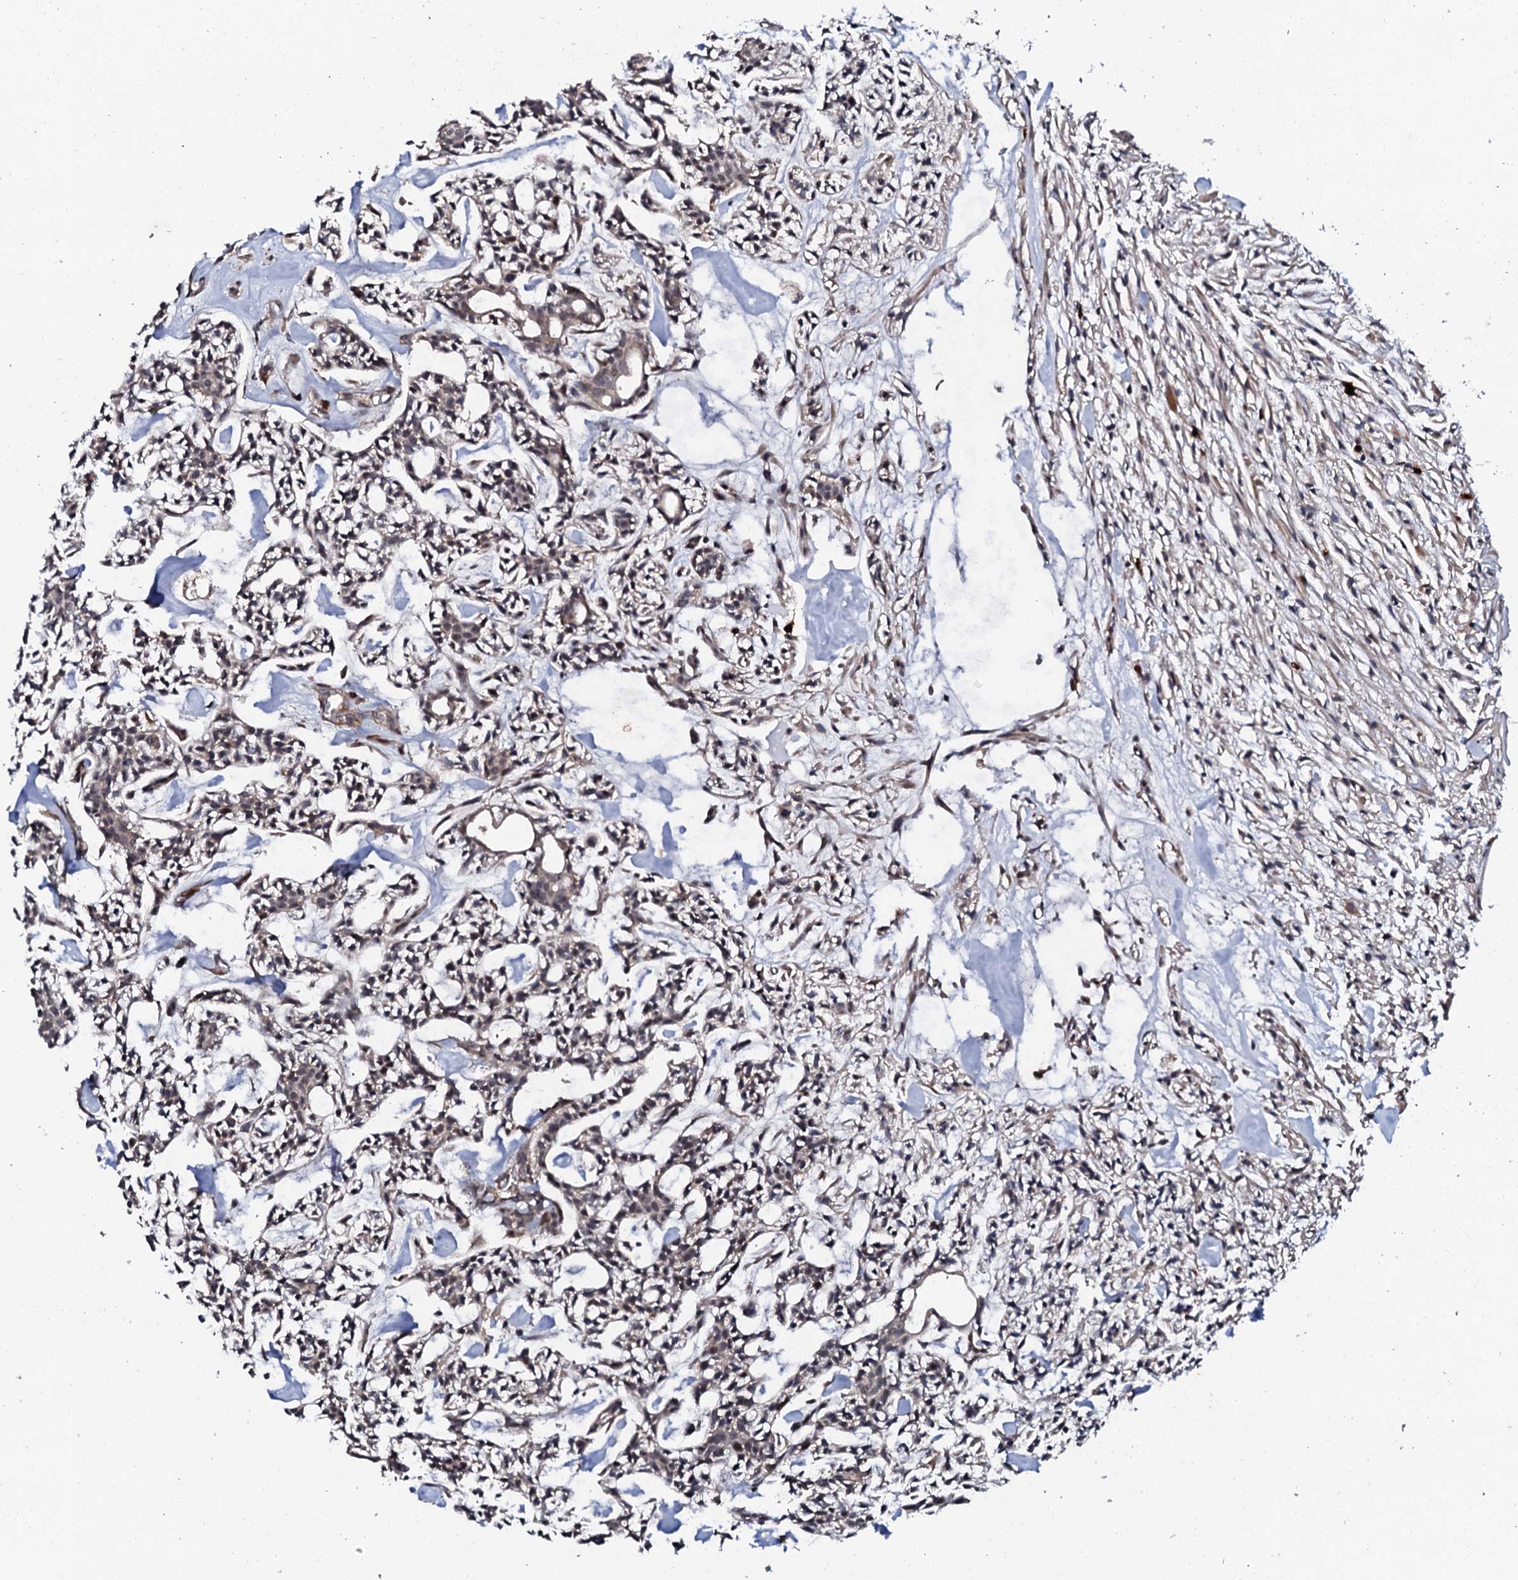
{"staining": {"intensity": "weak", "quantity": "25%-75%", "location": "cytoplasmic/membranous"}, "tissue": "head and neck cancer", "cell_type": "Tumor cells", "image_type": "cancer", "snomed": [{"axis": "morphology", "description": "Adenocarcinoma, NOS"}, {"axis": "topography", "description": "Salivary gland"}, {"axis": "topography", "description": "Head-Neck"}], "caption": "DAB immunohistochemical staining of human adenocarcinoma (head and neck) displays weak cytoplasmic/membranous protein staining in approximately 25%-75% of tumor cells. Using DAB (brown) and hematoxylin (blue) stains, captured at high magnification using brightfield microscopy.", "gene": "FAM111A", "patient": {"sex": "male", "age": 55}}